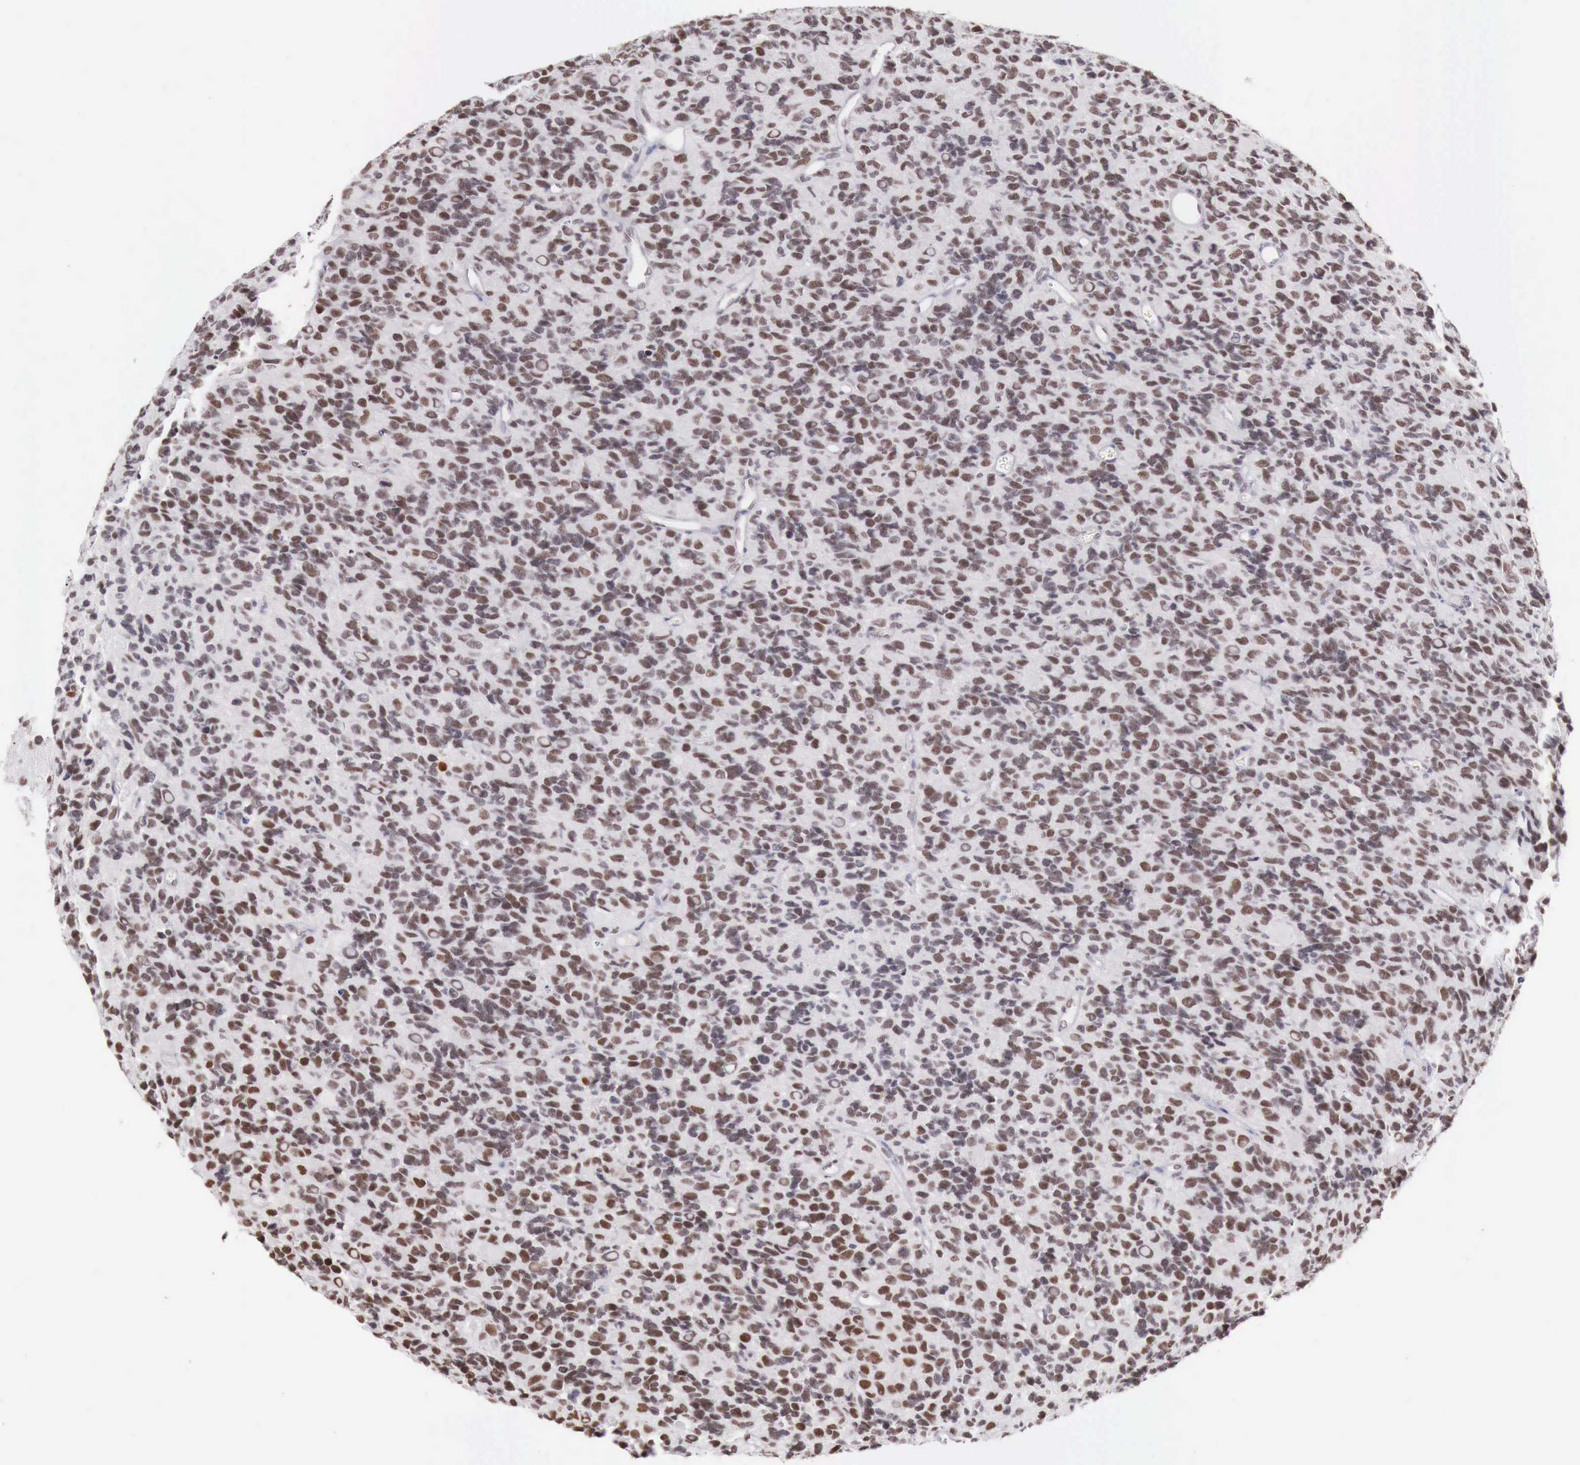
{"staining": {"intensity": "weak", "quantity": "<25%", "location": "nuclear"}, "tissue": "glioma", "cell_type": "Tumor cells", "image_type": "cancer", "snomed": [{"axis": "morphology", "description": "Glioma, malignant, High grade"}, {"axis": "topography", "description": "Brain"}], "caption": "Malignant glioma (high-grade) was stained to show a protein in brown. There is no significant positivity in tumor cells.", "gene": "PHF14", "patient": {"sex": "male", "age": 77}}